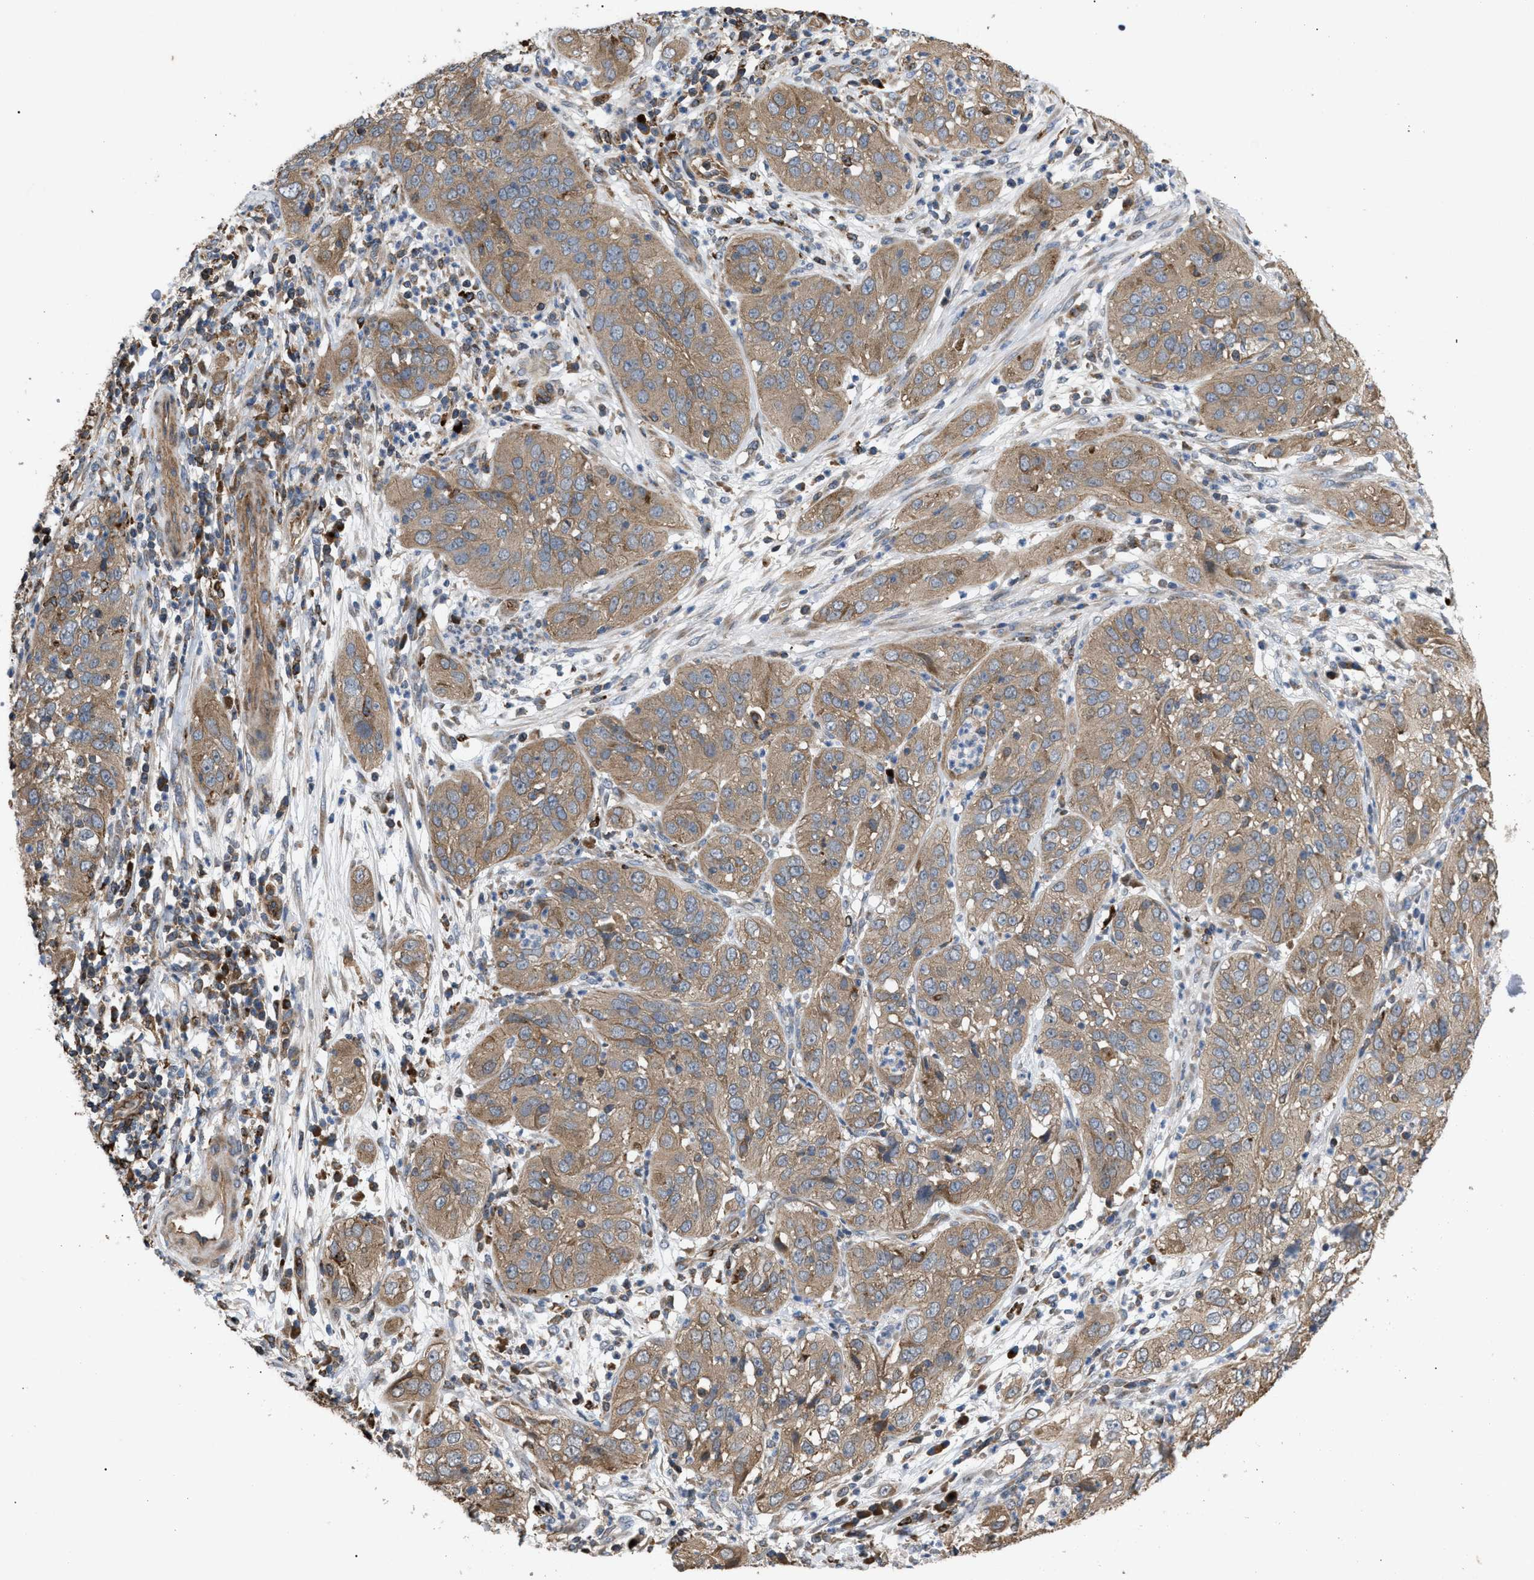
{"staining": {"intensity": "moderate", "quantity": ">75%", "location": "cytoplasmic/membranous"}, "tissue": "cervical cancer", "cell_type": "Tumor cells", "image_type": "cancer", "snomed": [{"axis": "morphology", "description": "Squamous cell carcinoma, NOS"}, {"axis": "topography", "description": "Cervix"}], "caption": "Squamous cell carcinoma (cervical) stained with a protein marker reveals moderate staining in tumor cells.", "gene": "GCC1", "patient": {"sex": "female", "age": 32}}